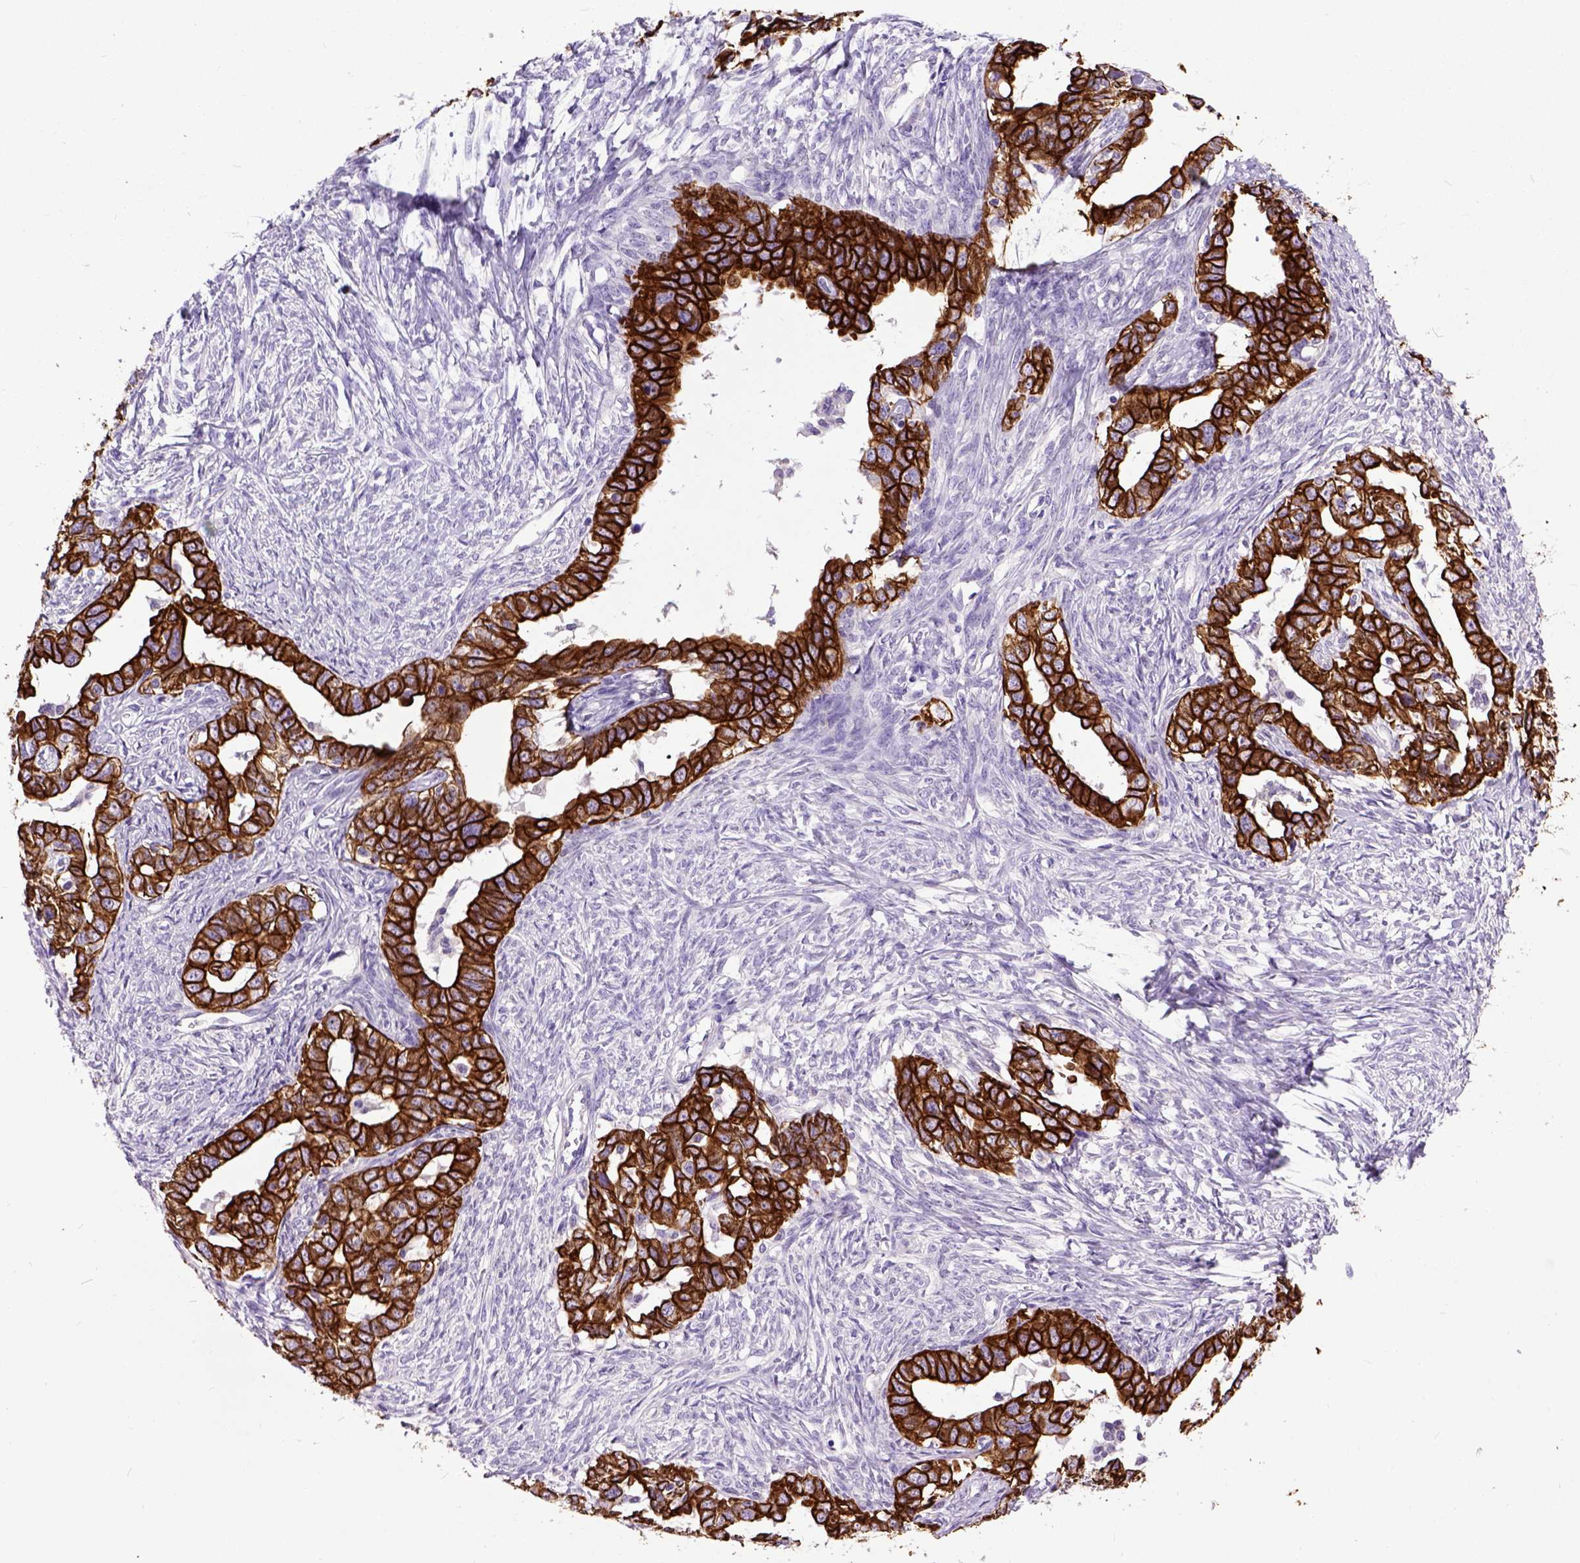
{"staining": {"intensity": "strong", "quantity": ">75%", "location": "cytoplasmic/membranous"}, "tissue": "ovarian cancer", "cell_type": "Tumor cells", "image_type": "cancer", "snomed": [{"axis": "morphology", "description": "Cystadenocarcinoma, serous, NOS"}, {"axis": "topography", "description": "Ovary"}], "caption": "Ovarian serous cystadenocarcinoma was stained to show a protein in brown. There is high levels of strong cytoplasmic/membranous staining in about >75% of tumor cells. (DAB (3,3'-diaminobenzidine) = brown stain, brightfield microscopy at high magnification).", "gene": "RAB25", "patient": {"sex": "female", "age": 69}}